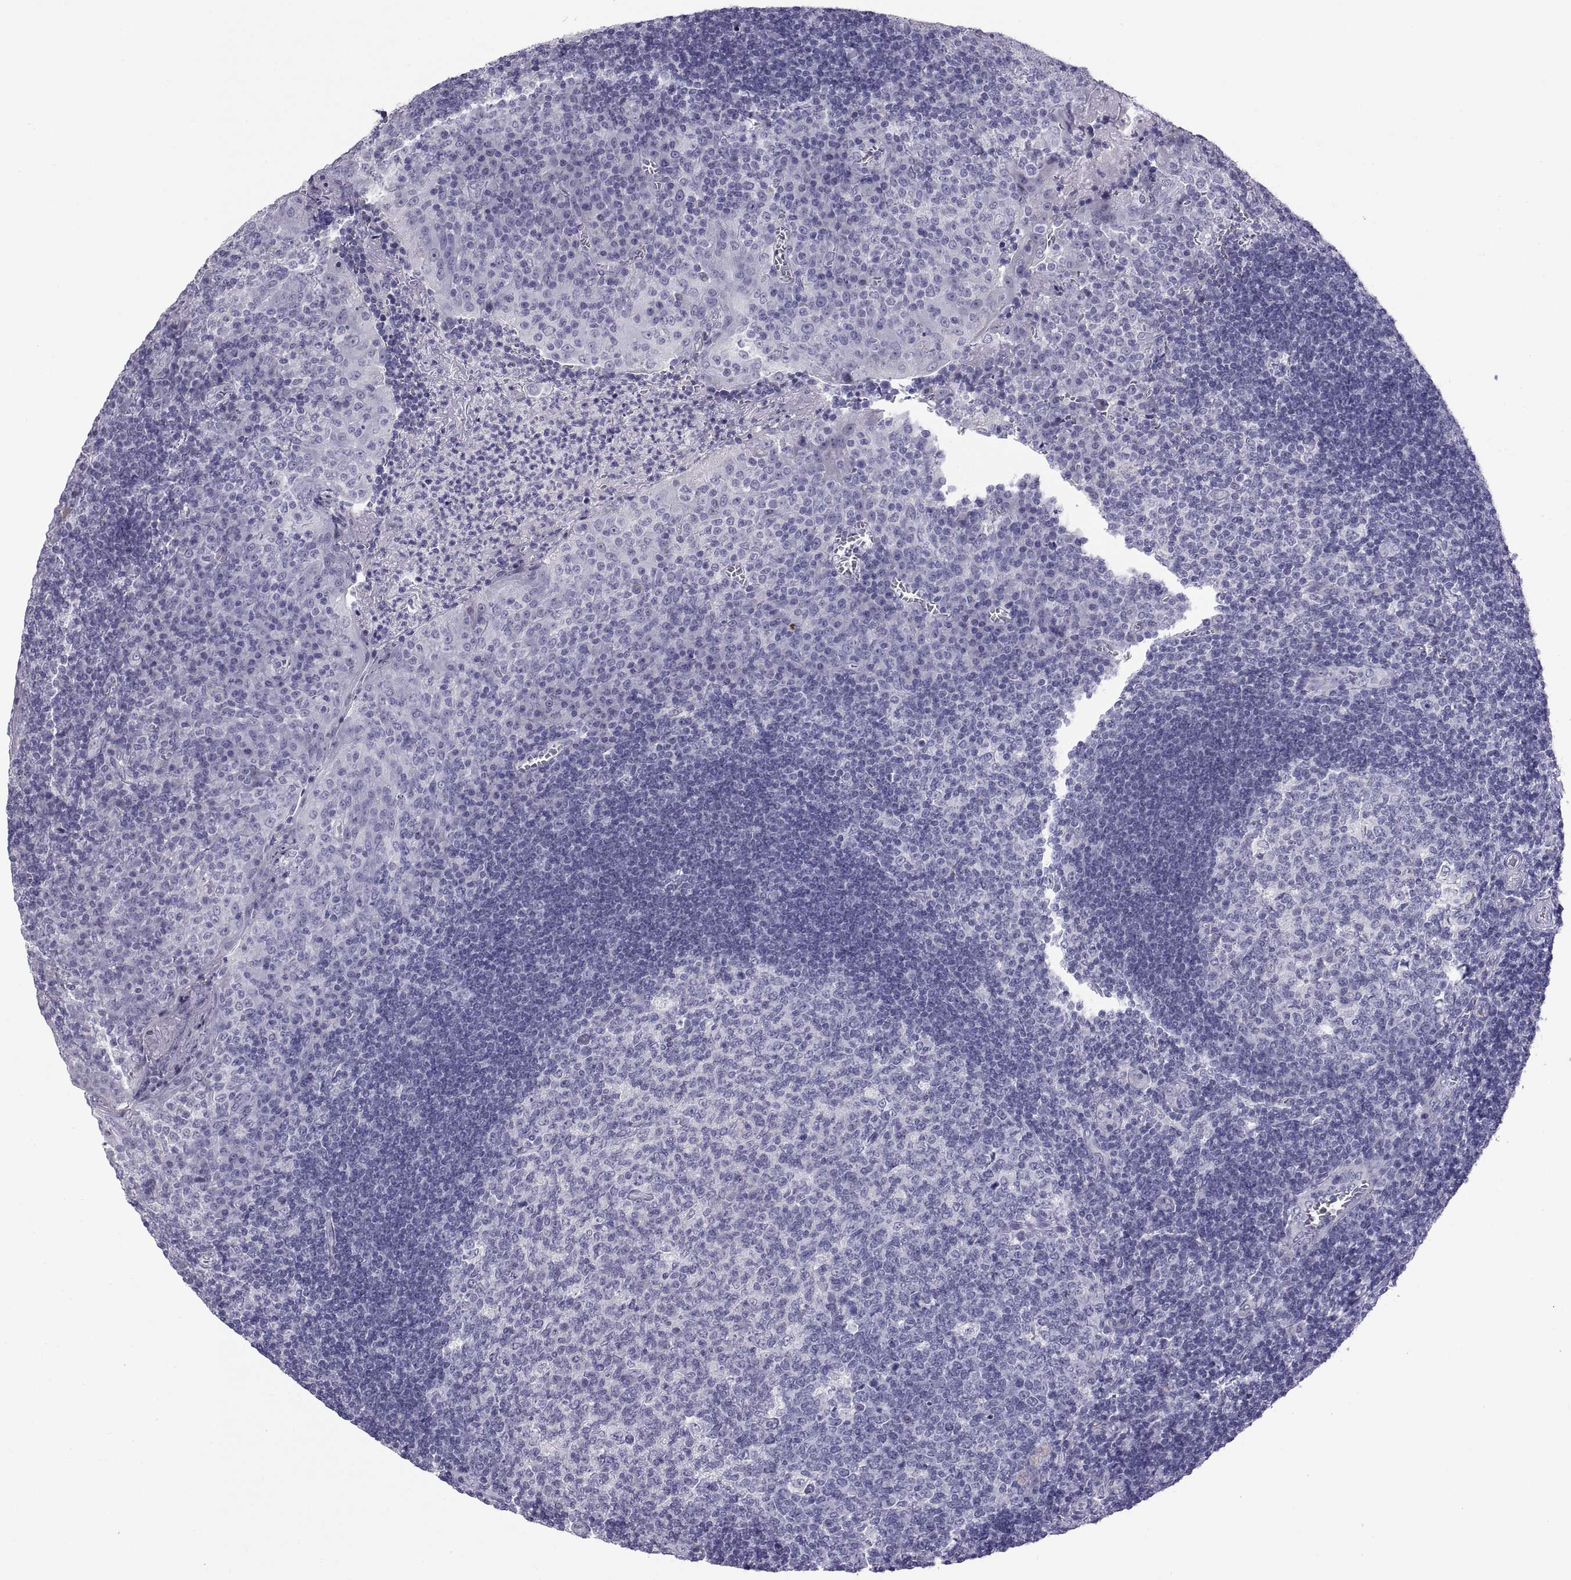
{"staining": {"intensity": "negative", "quantity": "none", "location": "none"}, "tissue": "tonsil", "cell_type": "Germinal center cells", "image_type": "normal", "snomed": [{"axis": "morphology", "description": "Normal tissue, NOS"}, {"axis": "topography", "description": "Tonsil"}], "caption": "Immunohistochemistry (IHC) of normal human tonsil demonstrates no expression in germinal center cells.", "gene": "TEX13A", "patient": {"sex": "female", "age": 12}}